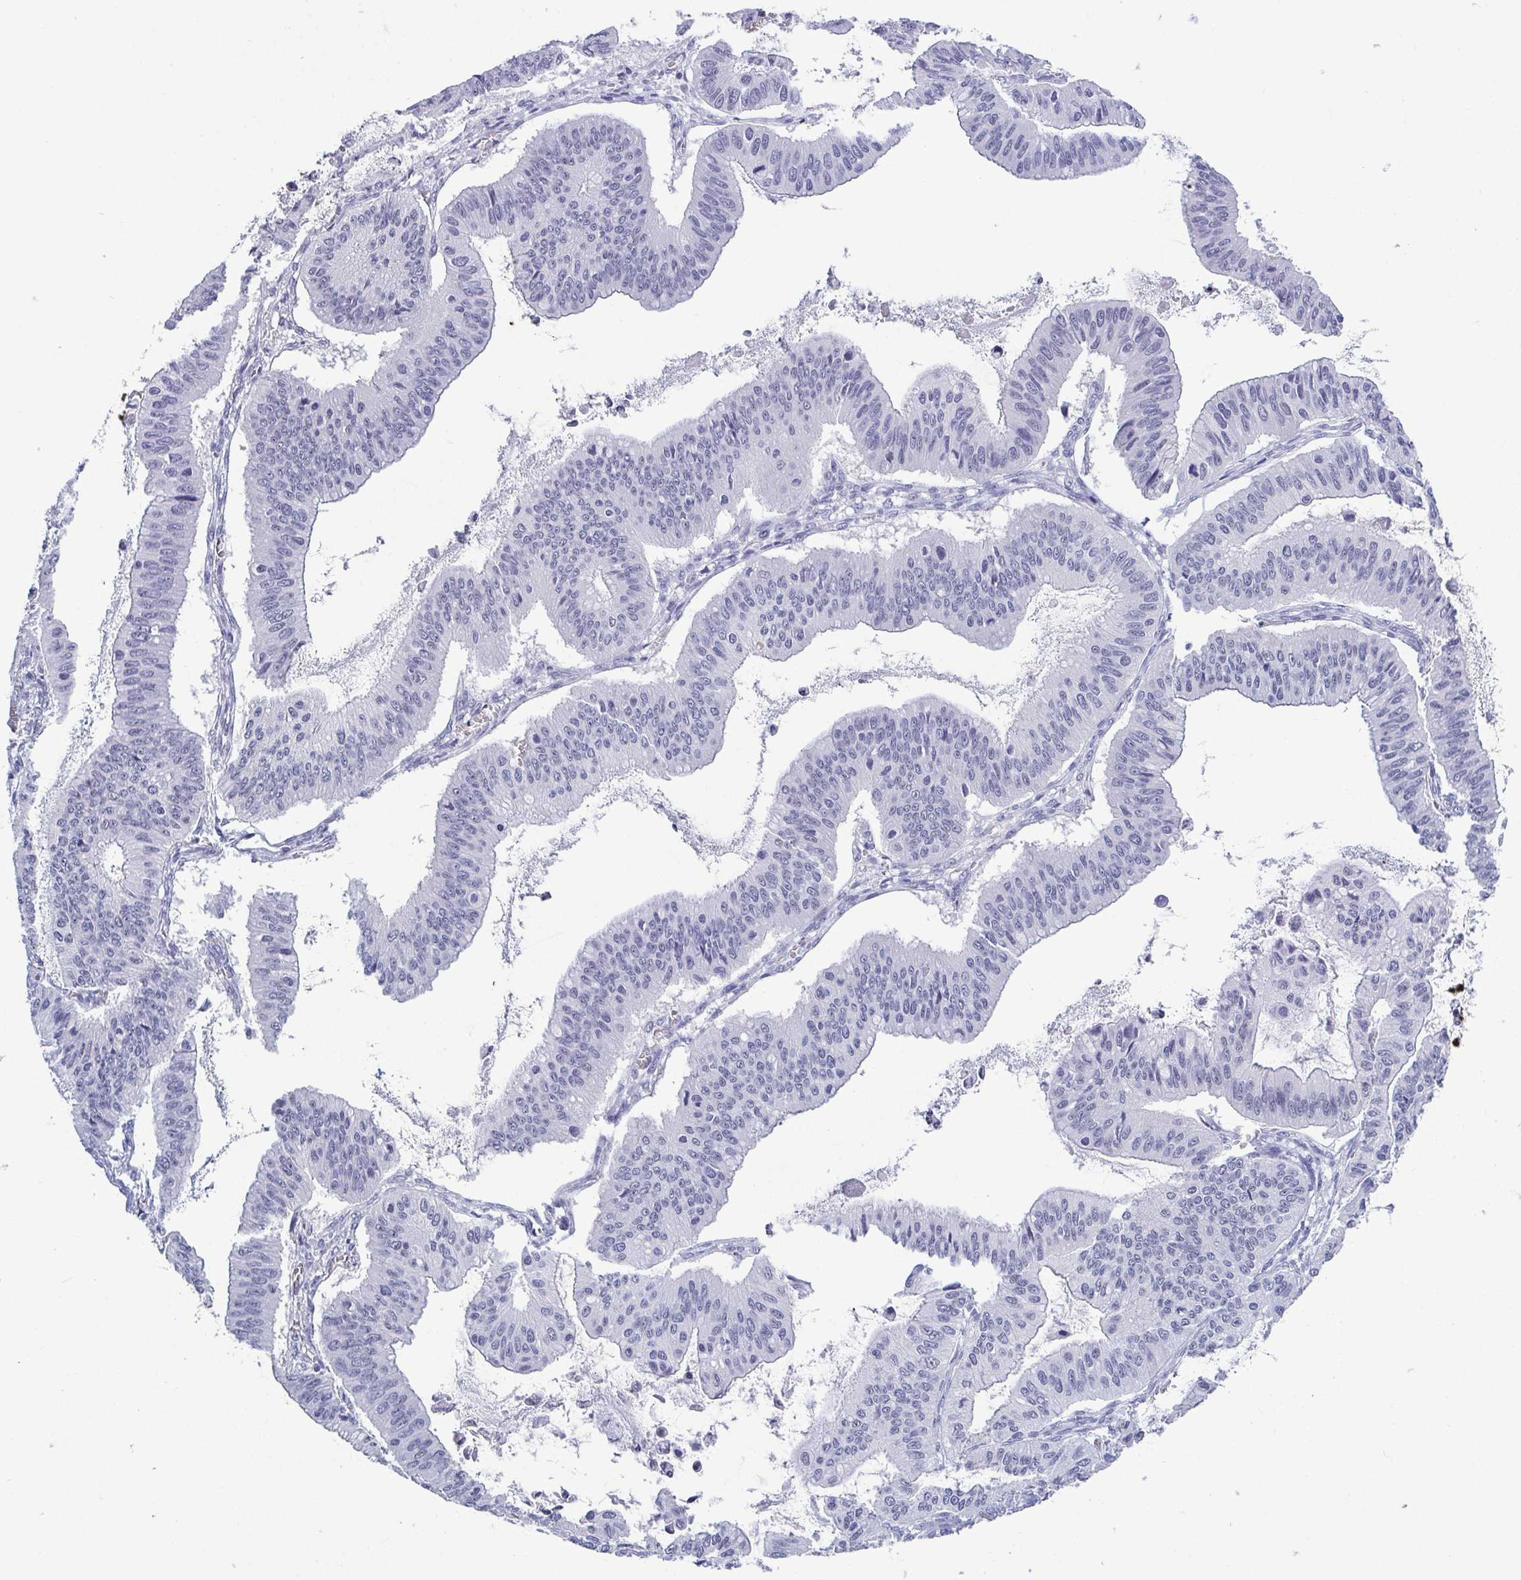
{"staining": {"intensity": "negative", "quantity": "none", "location": "none"}, "tissue": "ovarian cancer", "cell_type": "Tumor cells", "image_type": "cancer", "snomed": [{"axis": "morphology", "description": "Cystadenocarcinoma, mucinous, NOS"}, {"axis": "topography", "description": "Ovary"}], "caption": "There is no significant staining in tumor cells of ovarian cancer.", "gene": "BZW1", "patient": {"sex": "female", "age": 72}}